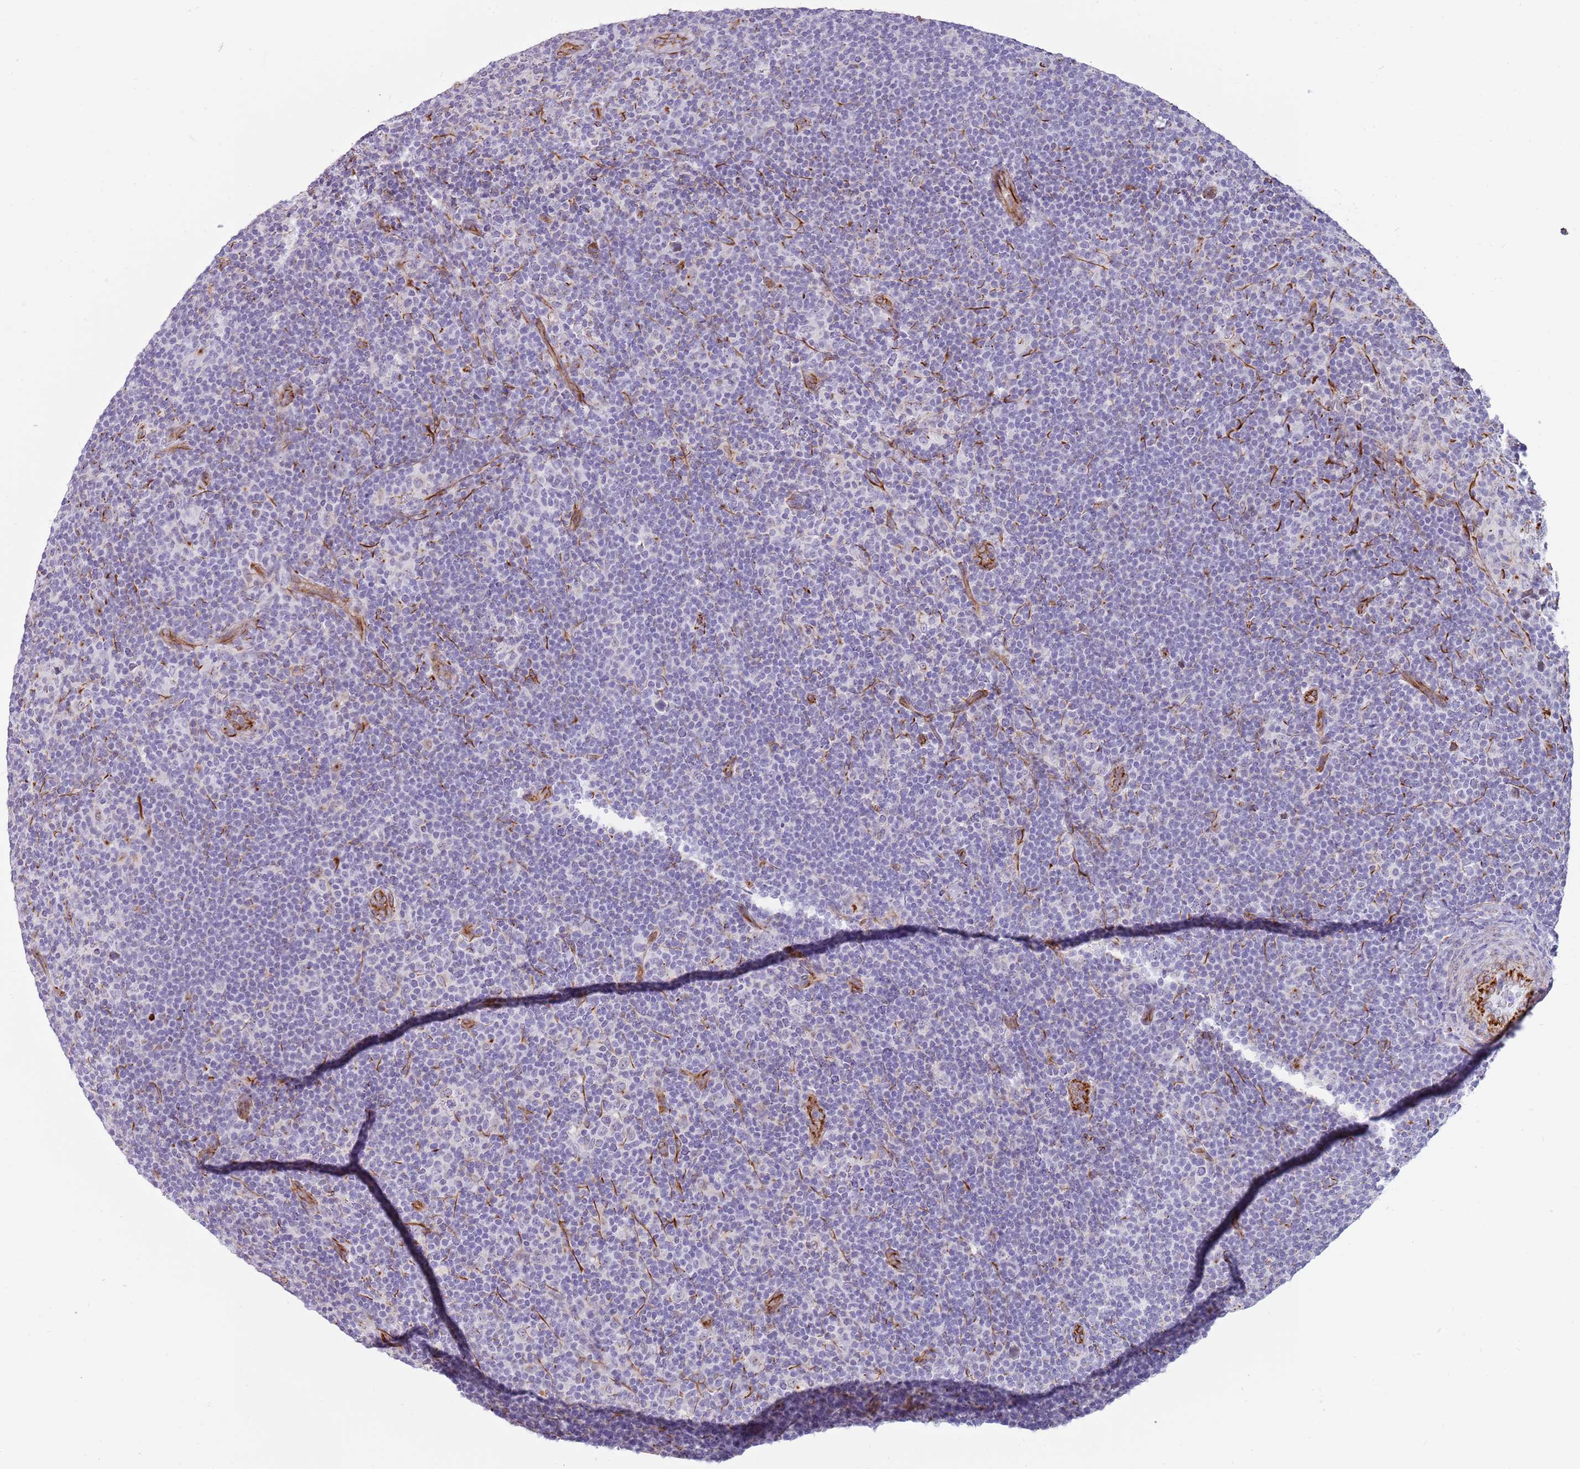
{"staining": {"intensity": "negative", "quantity": "none", "location": "none"}, "tissue": "lymphoma", "cell_type": "Tumor cells", "image_type": "cancer", "snomed": [{"axis": "morphology", "description": "Hodgkin's disease, NOS"}, {"axis": "topography", "description": "Lymph node"}], "caption": "Hodgkin's disease stained for a protein using IHC reveals no expression tumor cells.", "gene": "NBPF3", "patient": {"sex": "female", "age": 57}}